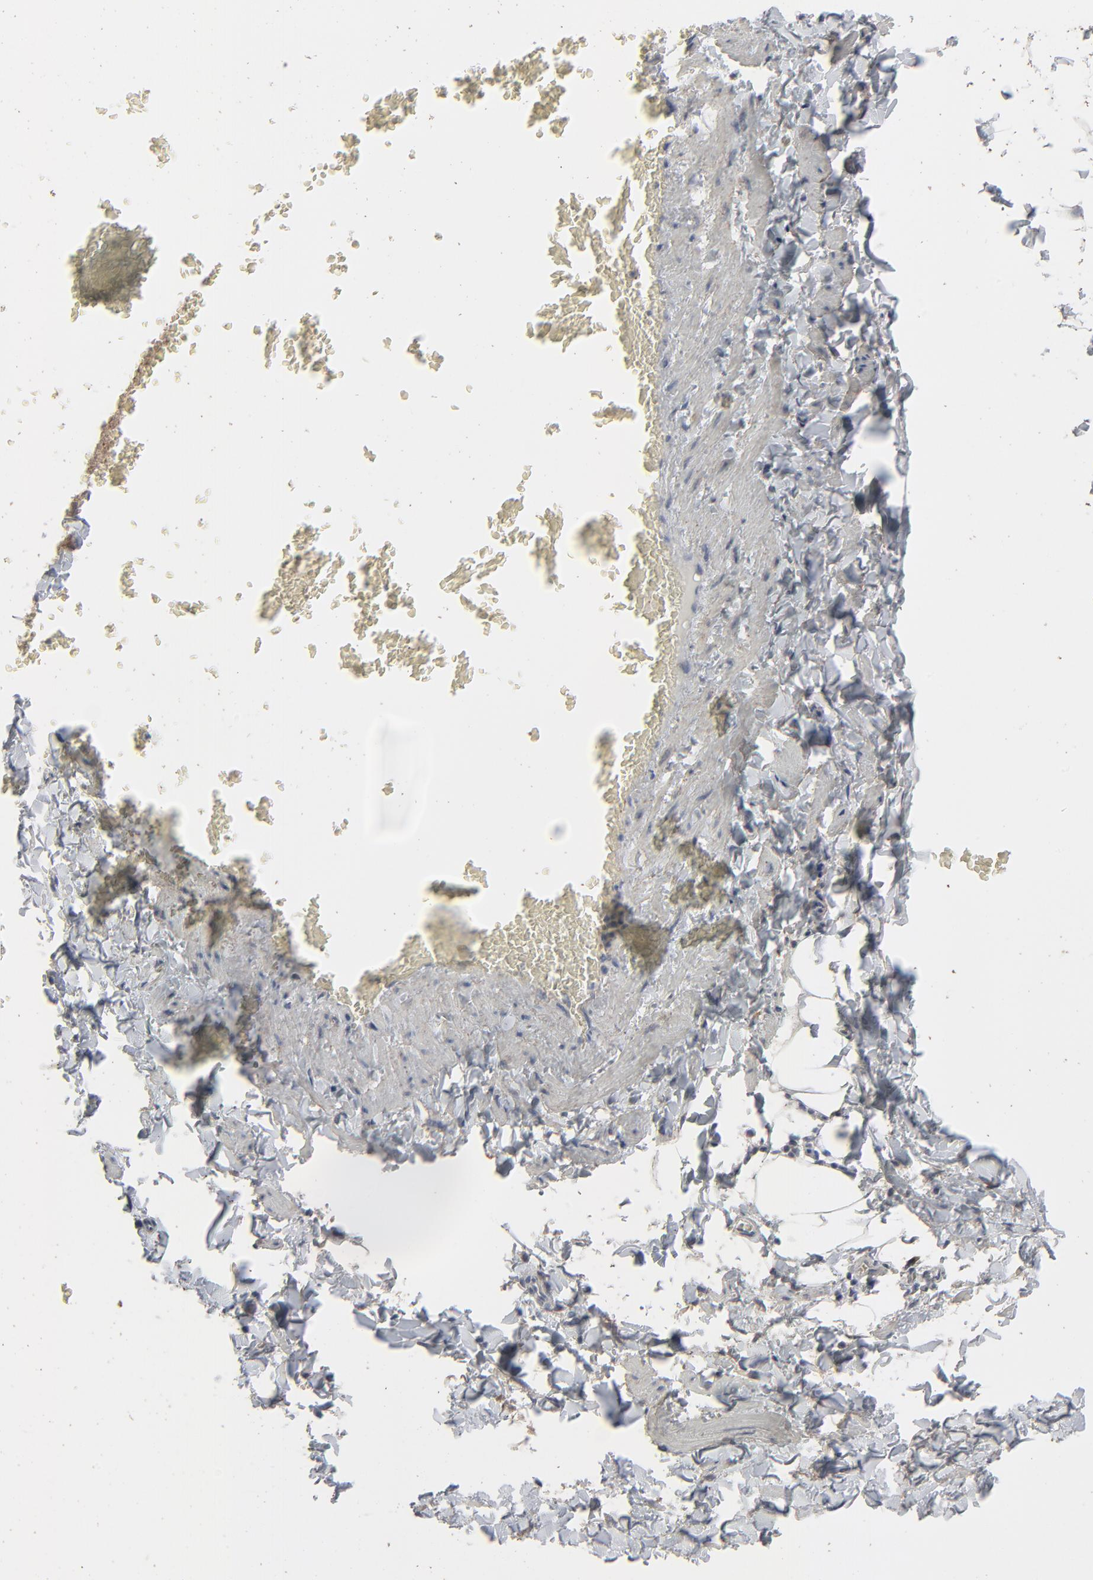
{"staining": {"intensity": "negative", "quantity": "none", "location": "none"}, "tissue": "adipose tissue", "cell_type": "Adipocytes", "image_type": "normal", "snomed": [{"axis": "morphology", "description": "Normal tissue, NOS"}, {"axis": "topography", "description": "Vascular tissue"}], "caption": "A high-resolution histopathology image shows IHC staining of normal adipose tissue, which shows no significant positivity in adipocytes.", "gene": "JAM3", "patient": {"sex": "male", "age": 41}}